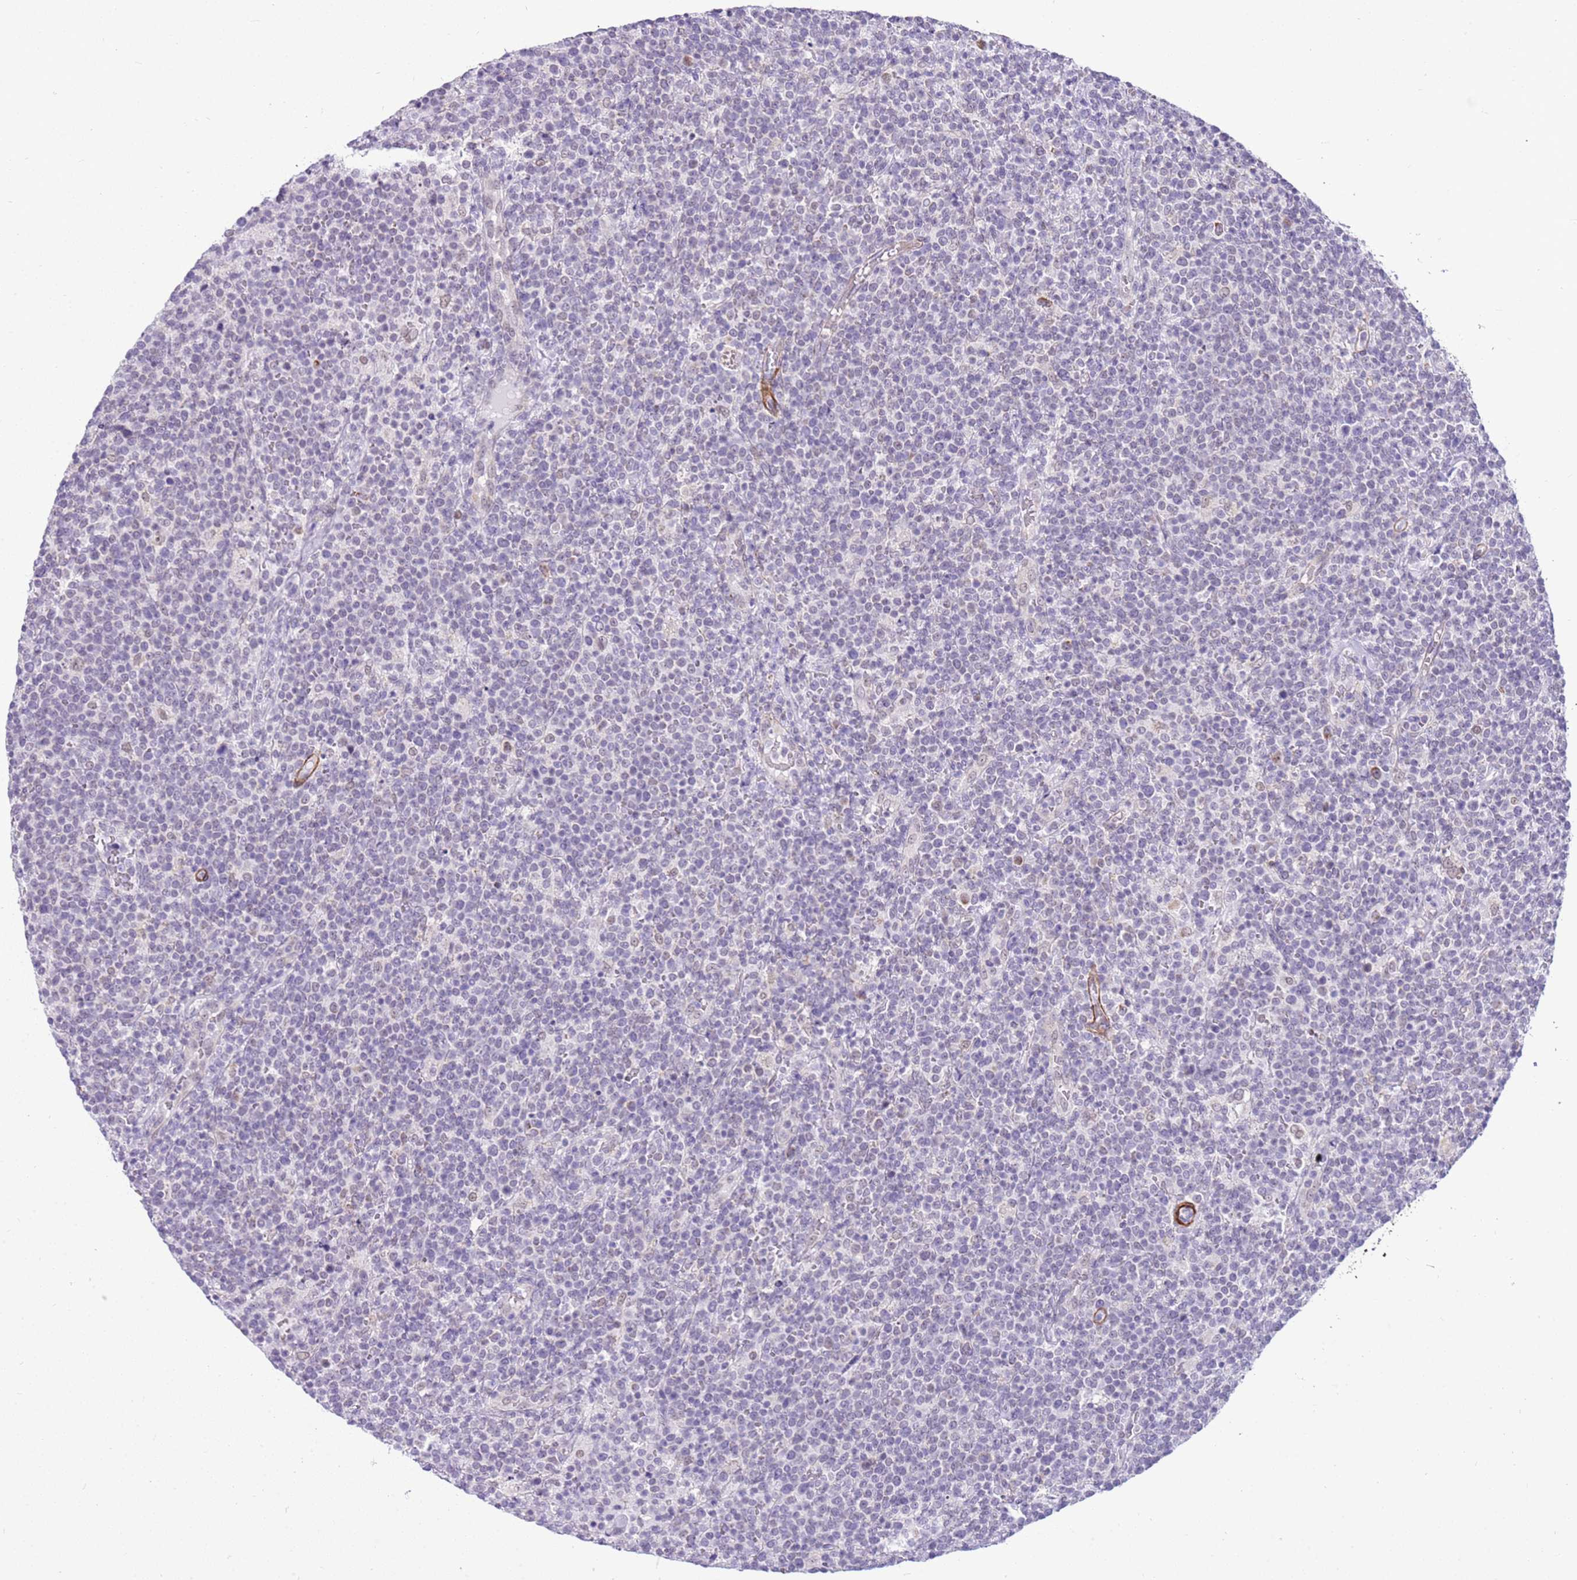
{"staining": {"intensity": "negative", "quantity": "none", "location": "none"}, "tissue": "lymphoma", "cell_type": "Tumor cells", "image_type": "cancer", "snomed": [{"axis": "morphology", "description": "Malignant lymphoma, non-Hodgkin's type, High grade"}, {"axis": "topography", "description": "Lymph node"}], "caption": "Immunohistochemistry (IHC) photomicrograph of human malignant lymphoma, non-Hodgkin's type (high-grade) stained for a protein (brown), which exhibits no expression in tumor cells. The staining was performed using DAB (3,3'-diaminobenzidine) to visualize the protein expression in brown, while the nuclei were stained in blue with hematoxylin (Magnification: 20x).", "gene": "SMIM4", "patient": {"sex": "male", "age": 61}}